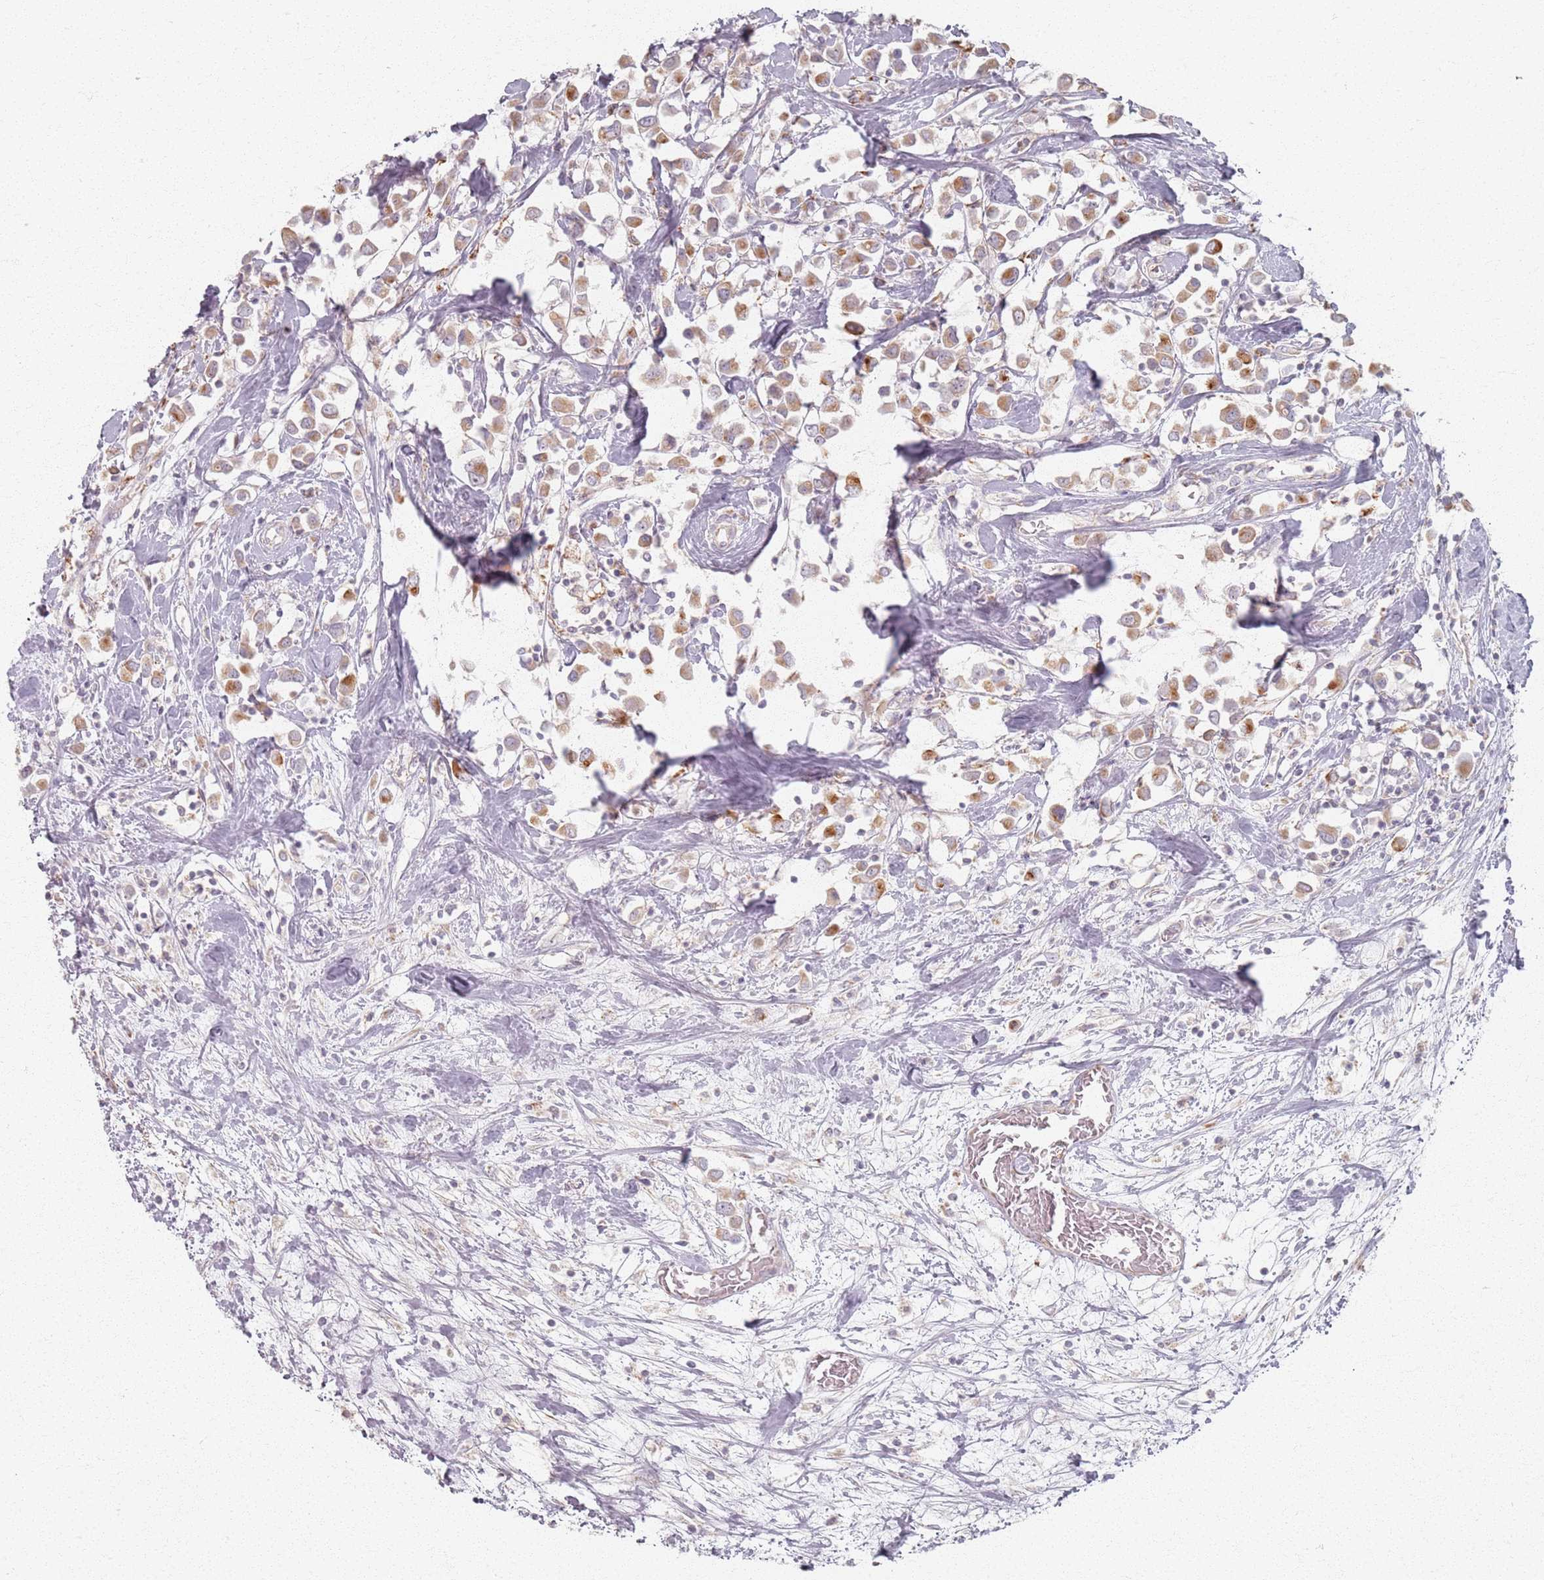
{"staining": {"intensity": "moderate", "quantity": ">75%", "location": "cytoplasmic/membranous"}, "tissue": "breast cancer", "cell_type": "Tumor cells", "image_type": "cancer", "snomed": [{"axis": "morphology", "description": "Duct carcinoma"}, {"axis": "topography", "description": "Breast"}], "caption": "Moderate cytoplasmic/membranous protein expression is appreciated in approximately >75% of tumor cells in breast cancer (intraductal carcinoma).", "gene": "PKD2L2", "patient": {"sex": "female", "age": 61}}